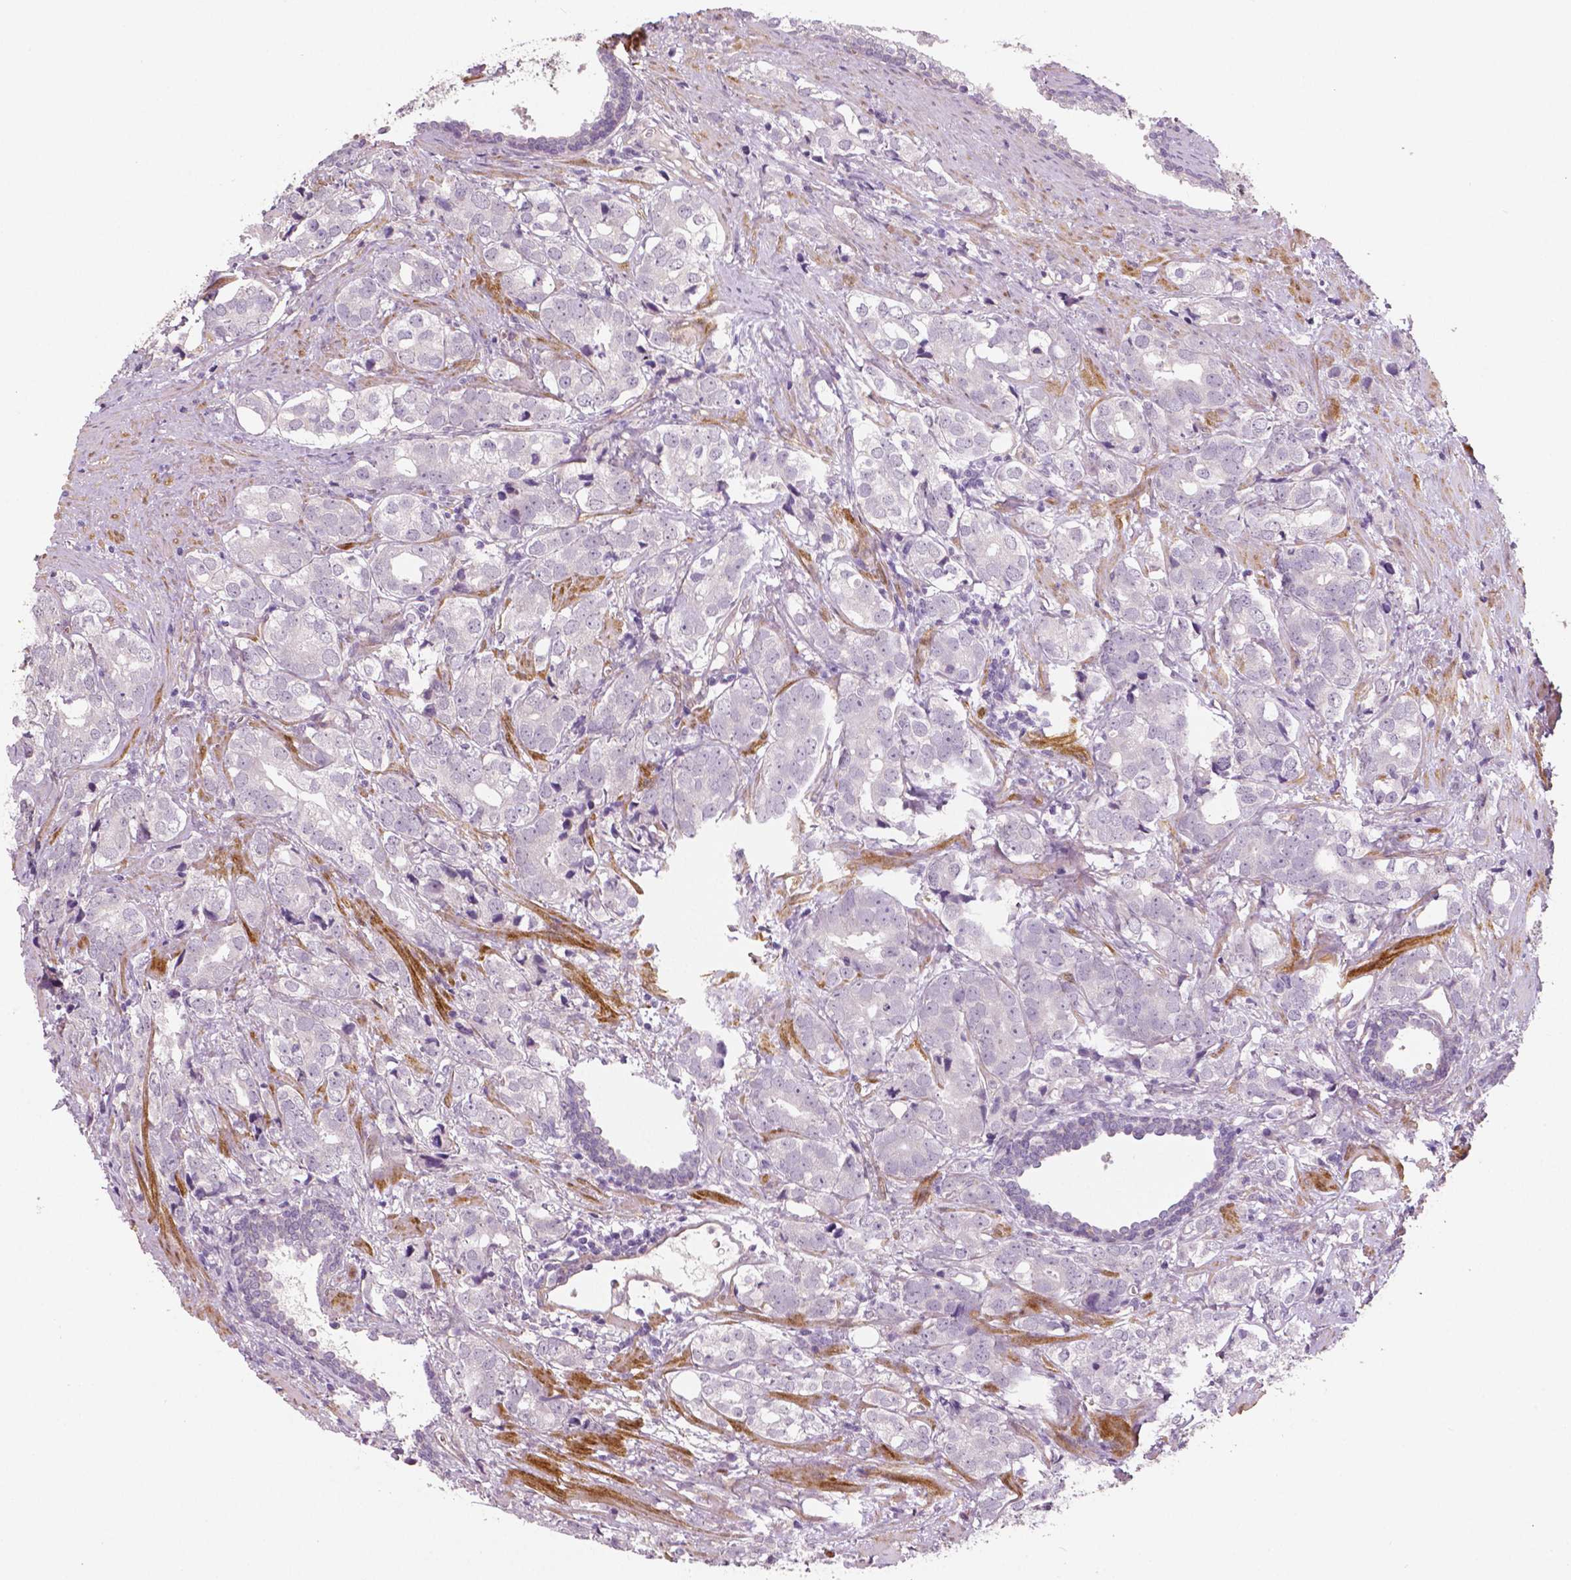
{"staining": {"intensity": "negative", "quantity": "none", "location": "none"}, "tissue": "prostate cancer", "cell_type": "Tumor cells", "image_type": "cancer", "snomed": [{"axis": "morphology", "description": "Adenocarcinoma, NOS"}, {"axis": "topography", "description": "Prostate and seminal vesicle, NOS"}], "caption": "The photomicrograph demonstrates no significant expression in tumor cells of prostate cancer.", "gene": "FLT1", "patient": {"sex": "male", "age": 63}}